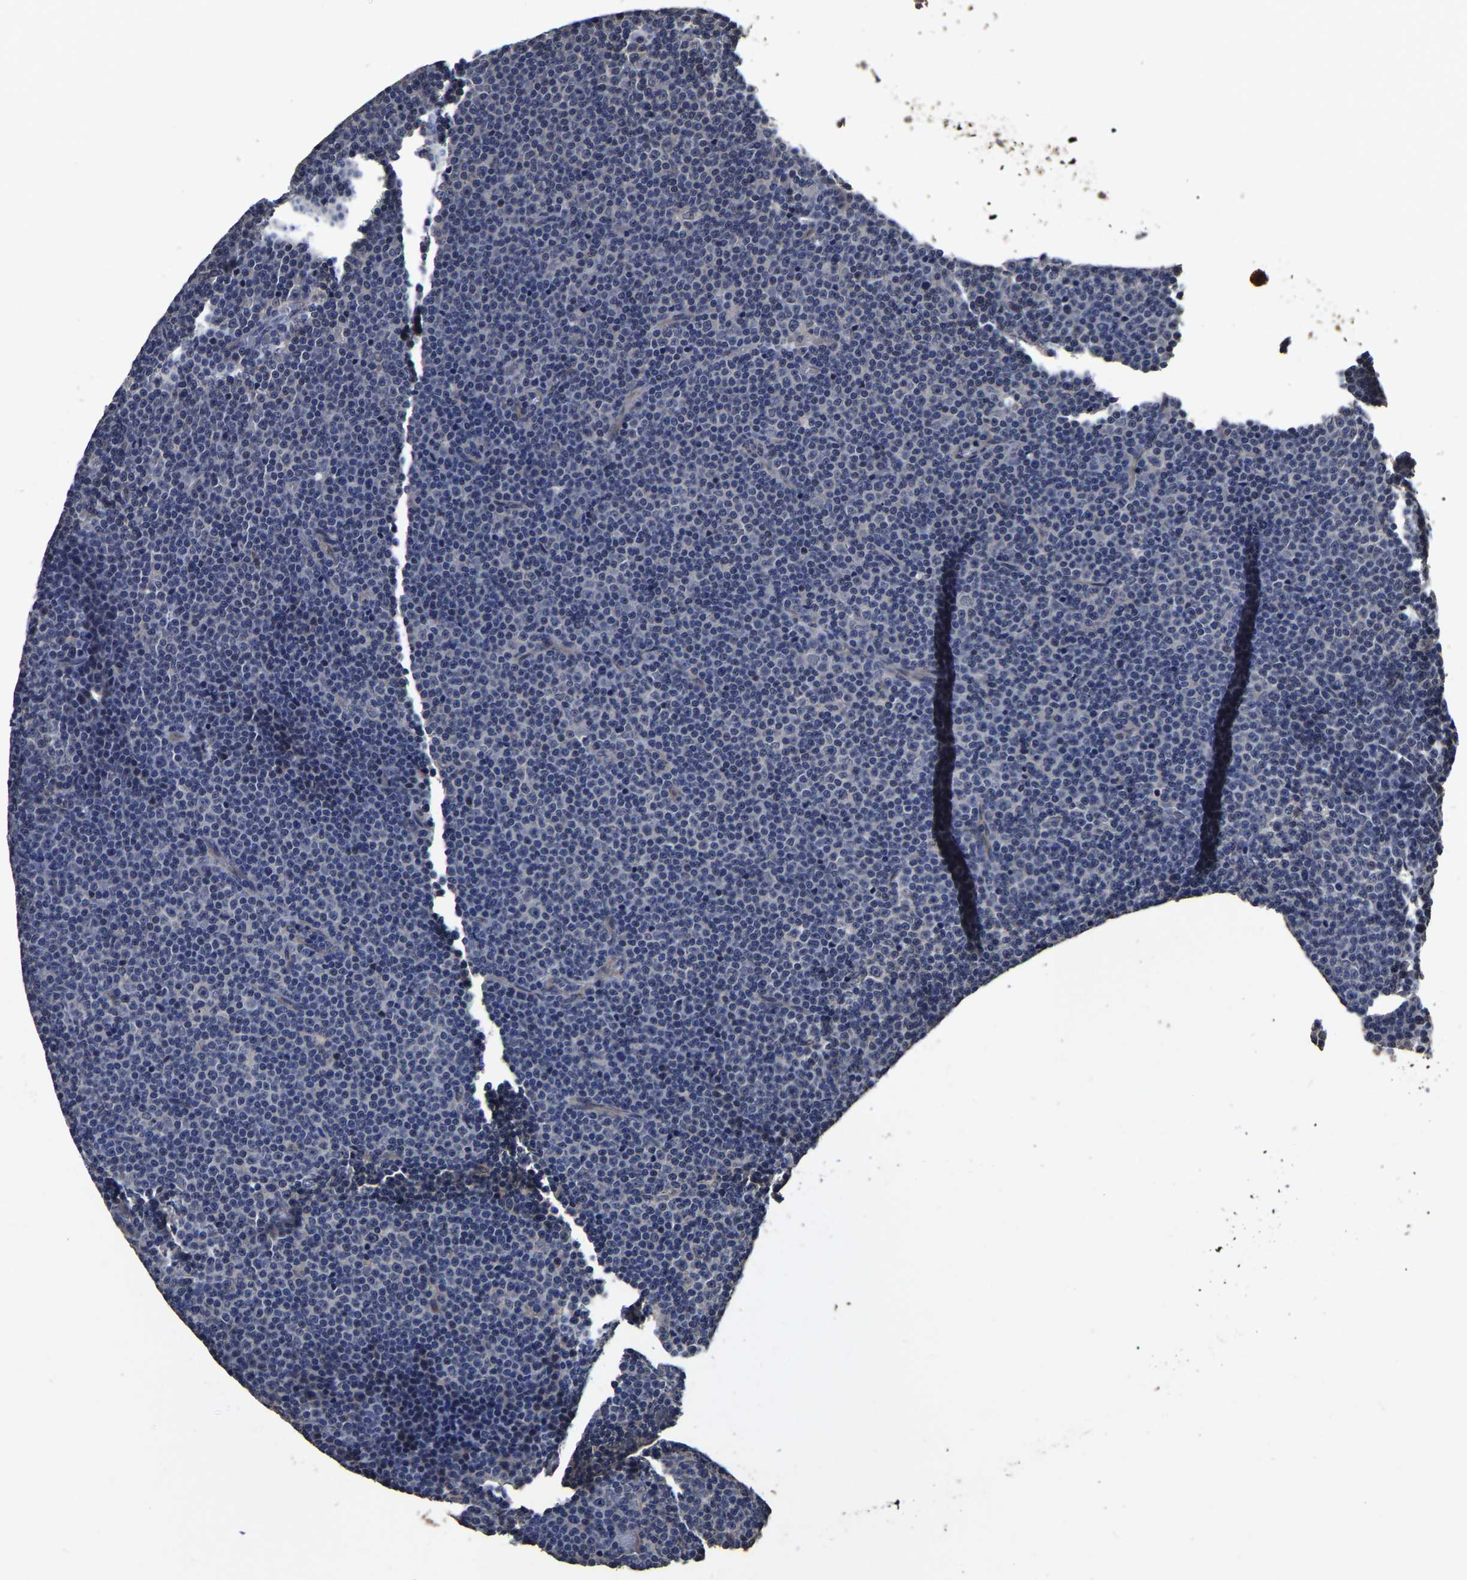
{"staining": {"intensity": "negative", "quantity": "none", "location": "none"}, "tissue": "lymphoma", "cell_type": "Tumor cells", "image_type": "cancer", "snomed": [{"axis": "morphology", "description": "Malignant lymphoma, non-Hodgkin's type, Low grade"}, {"axis": "topography", "description": "Lymph node"}], "caption": "A photomicrograph of malignant lymphoma, non-Hodgkin's type (low-grade) stained for a protein demonstrates no brown staining in tumor cells.", "gene": "STK32C", "patient": {"sex": "female", "age": 67}}